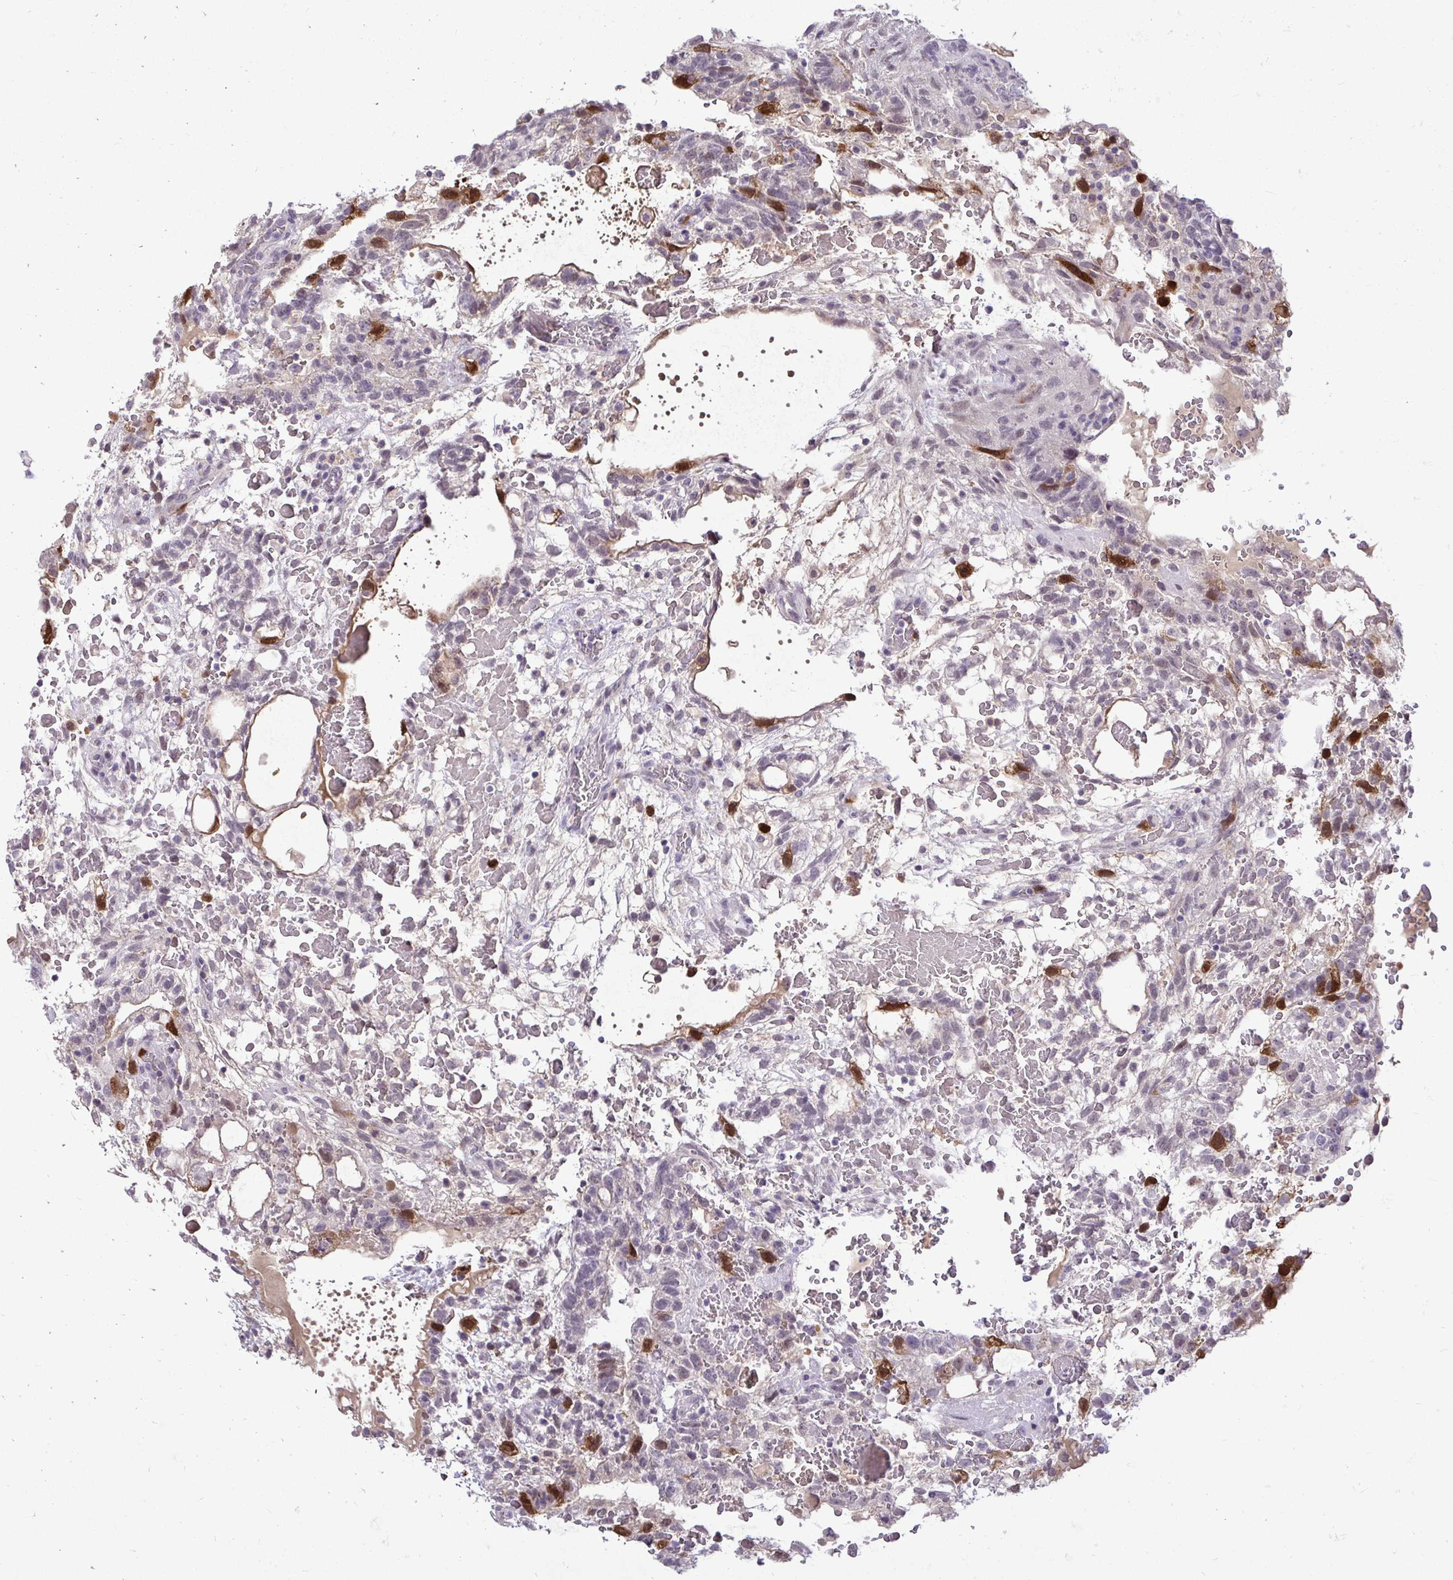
{"staining": {"intensity": "strong", "quantity": "<25%", "location": "cytoplasmic/membranous,nuclear"}, "tissue": "testis cancer", "cell_type": "Tumor cells", "image_type": "cancer", "snomed": [{"axis": "morphology", "description": "Normal tissue, NOS"}, {"axis": "morphology", "description": "Carcinoma, Embryonal, NOS"}, {"axis": "topography", "description": "Testis"}], "caption": "Testis embryonal carcinoma tissue reveals strong cytoplasmic/membranous and nuclear expression in about <25% of tumor cells, visualized by immunohistochemistry.", "gene": "CDC20", "patient": {"sex": "male", "age": 32}}